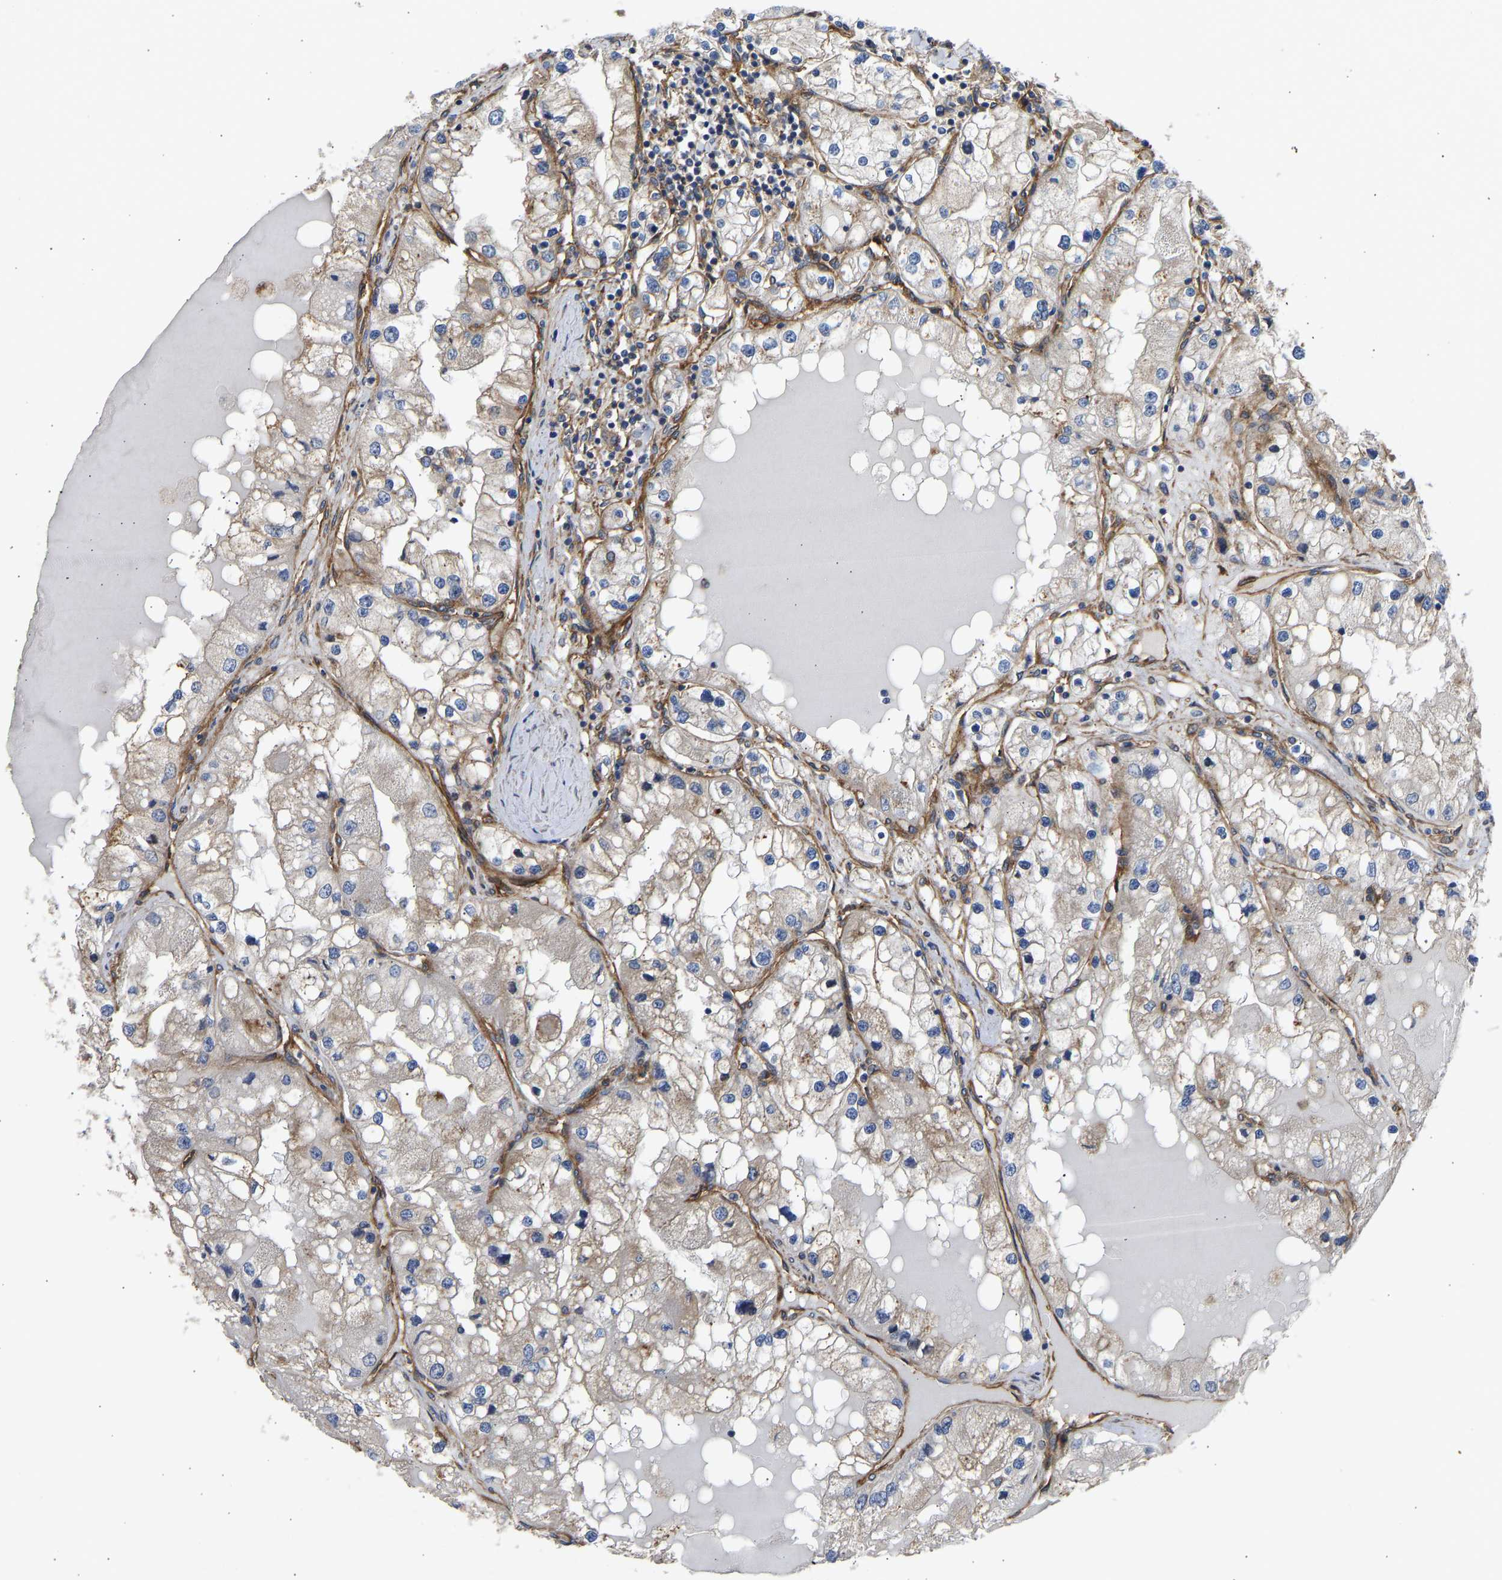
{"staining": {"intensity": "weak", "quantity": ">75%", "location": "cytoplasmic/membranous"}, "tissue": "renal cancer", "cell_type": "Tumor cells", "image_type": "cancer", "snomed": [{"axis": "morphology", "description": "Adenocarcinoma, NOS"}, {"axis": "topography", "description": "Kidney"}], "caption": "Renal adenocarcinoma stained with a brown dye shows weak cytoplasmic/membranous positive expression in about >75% of tumor cells.", "gene": "MYO1C", "patient": {"sex": "male", "age": 68}}